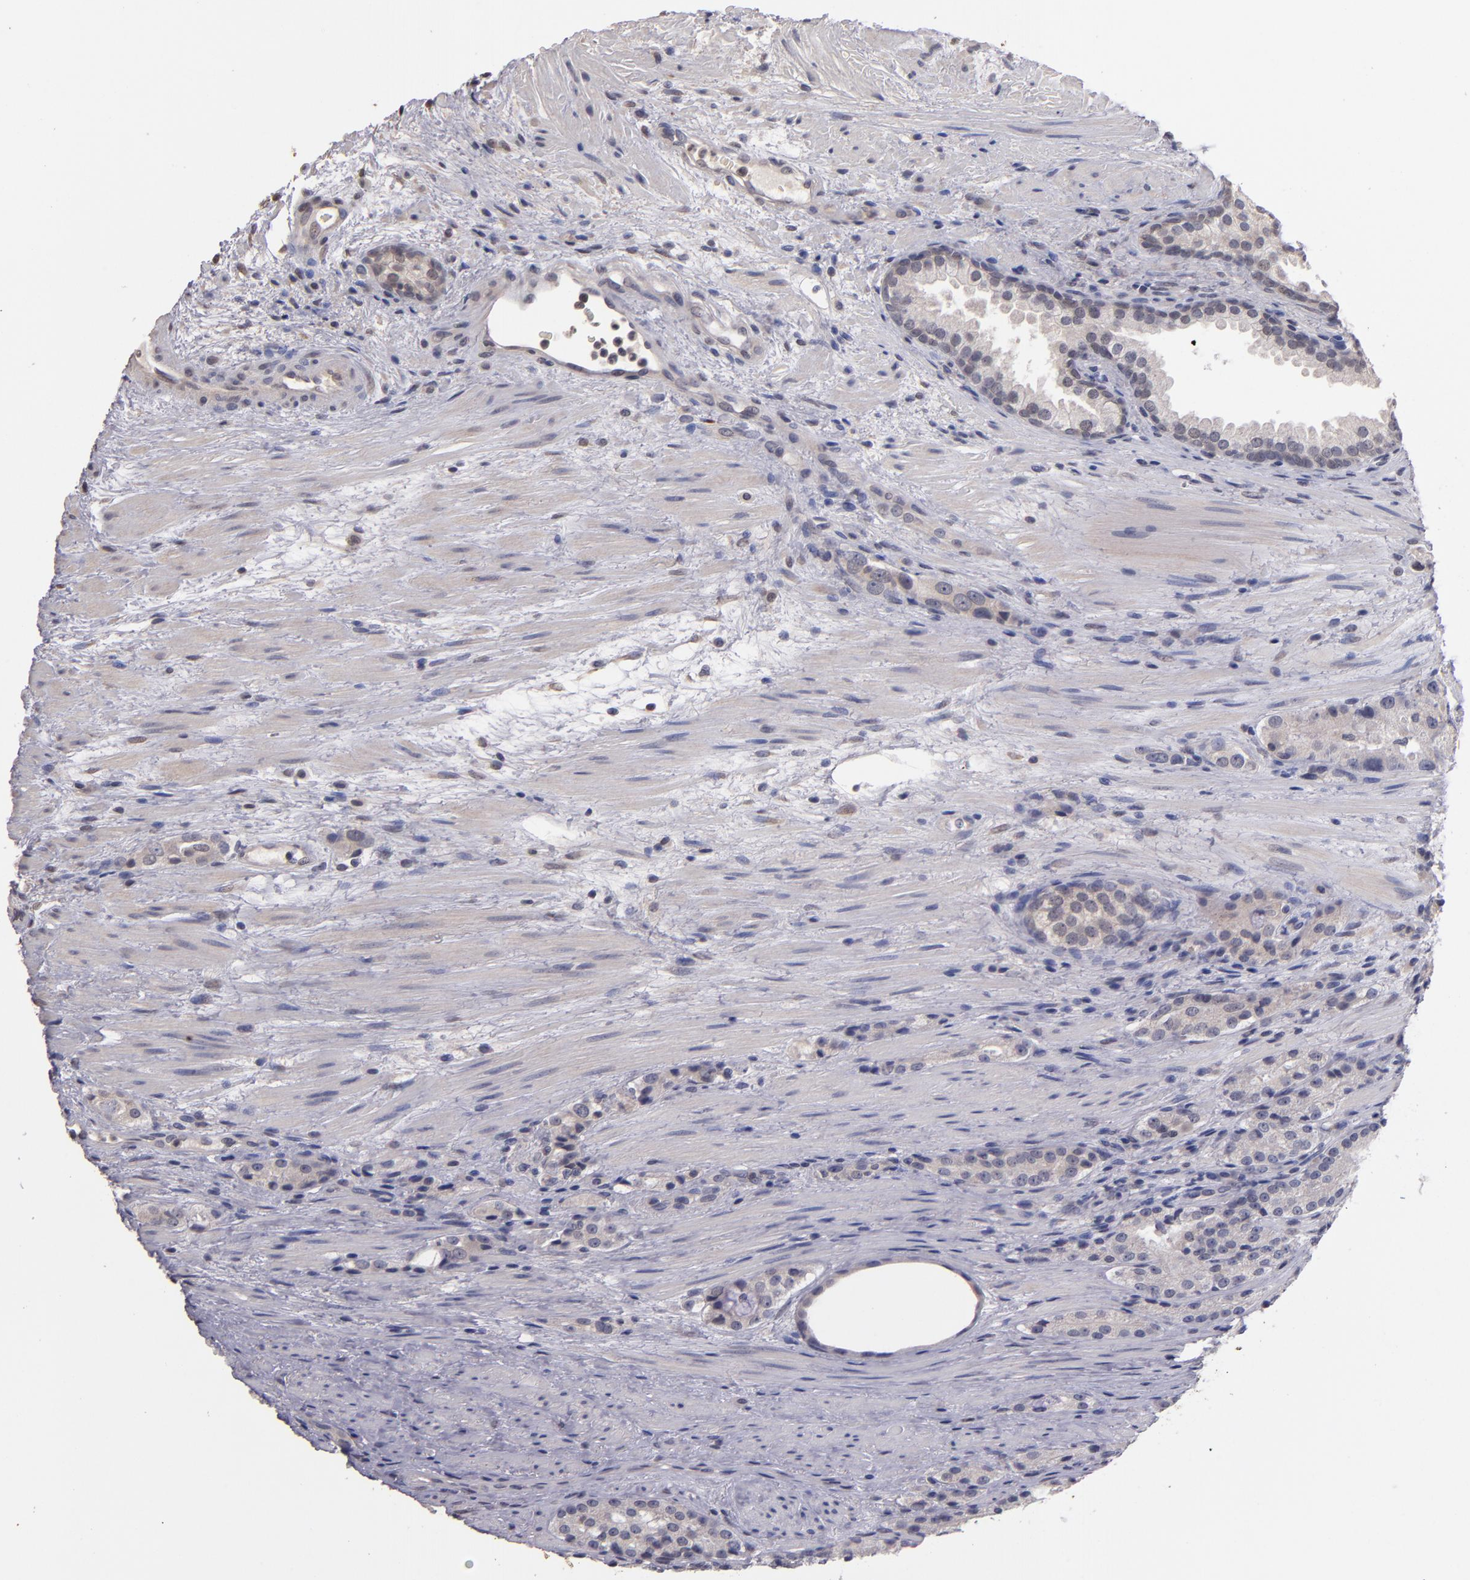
{"staining": {"intensity": "weak", "quantity": "<25%", "location": "cytoplasmic/membranous,nuclear"}, "tissue": "prostate cancer", "cell_type": "Tumor cells", "image_type": "cancer", "snomed": [{"axis": "morphology", "description": "Adenocarcinoma, High grade"}, {"axis": "topography", "description": "Prostate"}], "caption": "Immunohistochemistry of prostate adenocarcinoma (high-grade) reveals no positivity in tumor cells.", "gene": "S100A1", "patient": {"sex": "male", "age": 72}}